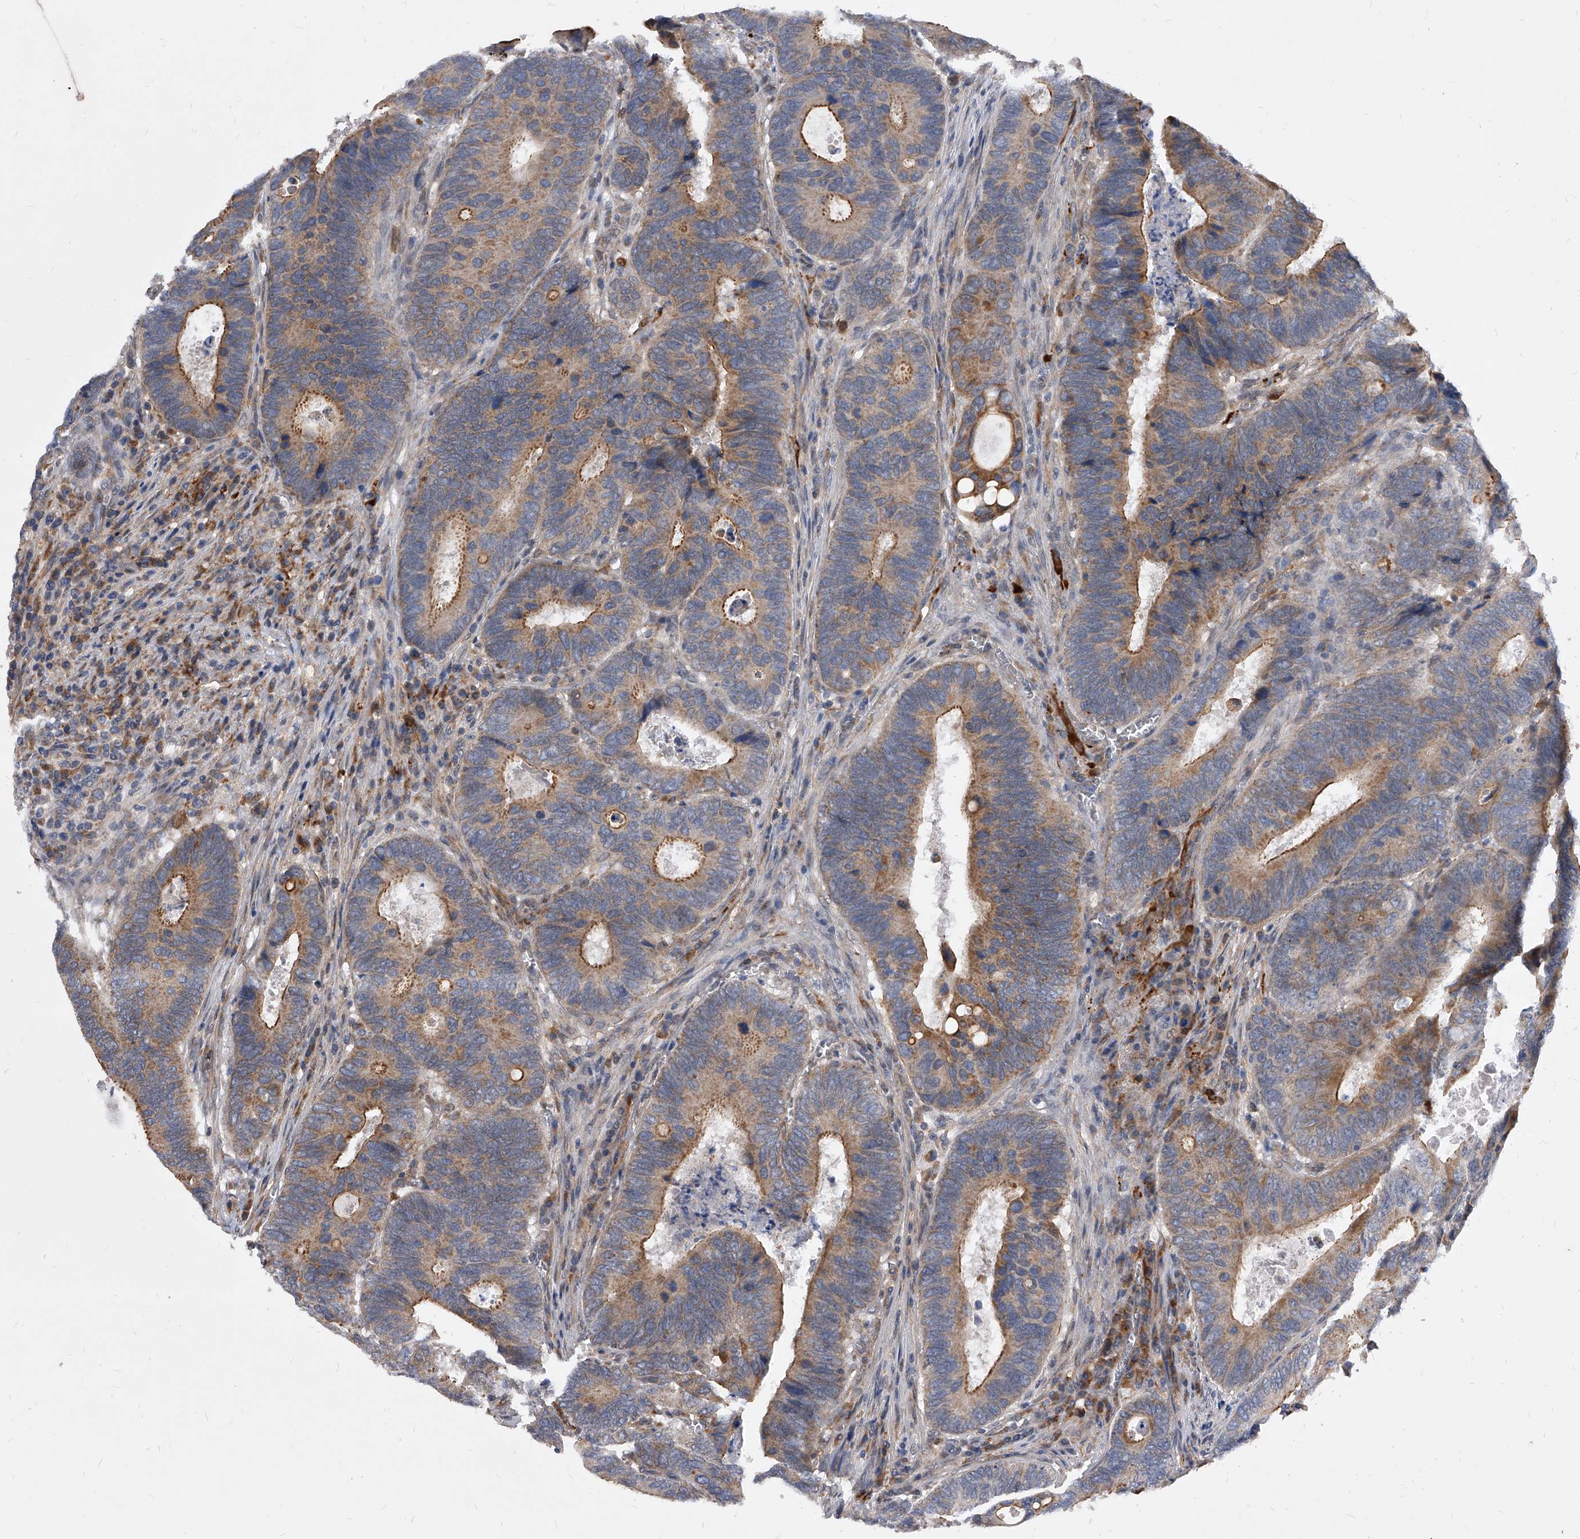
{"staining": {"intensity": "moderate", "quantity": ">75%", "location": "cytoplasmic/membranous"}, "tissue": "colorectal cancer", "cell_type": "Tumor cells", "image_type": "cancer", "snomed": [{"axis": "morphology", "description": "Adenocarcinoma, NOS"}, {"axis": "topography", "description": "Colon"}], "caption": "An IHC photomicrograph of neoplastic tissue is shown. Protein staining in brown highlights moderate cytoplasmic/membranous positivity in colorectal cancer within tumor cells.", "gene": "SOBP", "patient": {"sex": "male", "age": 72}}